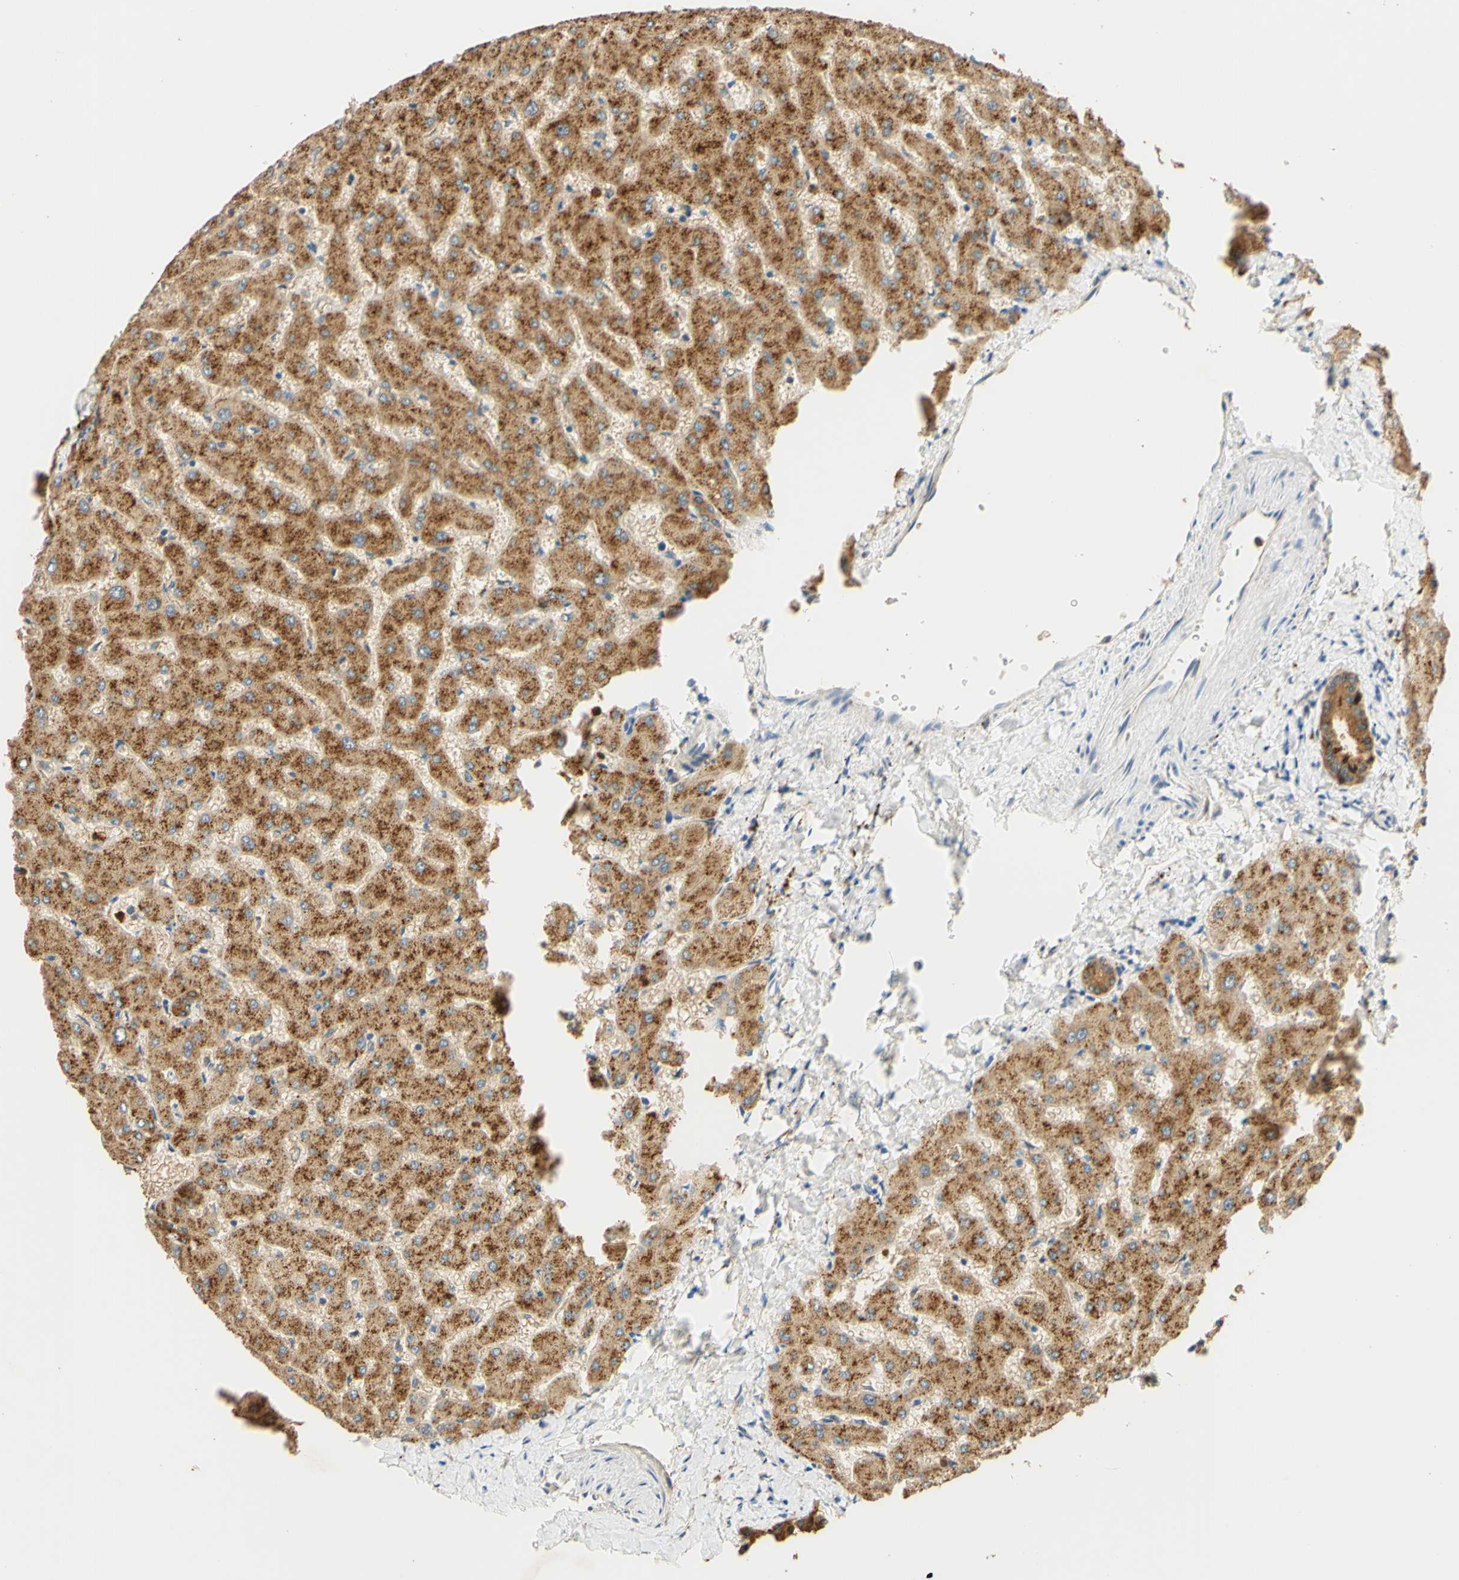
{"staining": {"intensity": "strong", "quantity": ">75%", "location": "cytoplasmic/membranous"}, "tissue": "liver", "cell_type": "Cholangiocytes", "image_type": "normal", "snomed": [{"axis": "morphology", "description": "Normal tissue, NOS"}, {"axis": "topography", "description": "Liver"}], "caption": "A photomicrograph of liver stained for a protein reveals strong cytoplasmic/membranous brown staining in cholangiocytes. Nuclei are stained in blue.", "gene": "ENTREP2", "patient": {"sex": "female", "age": 63}}